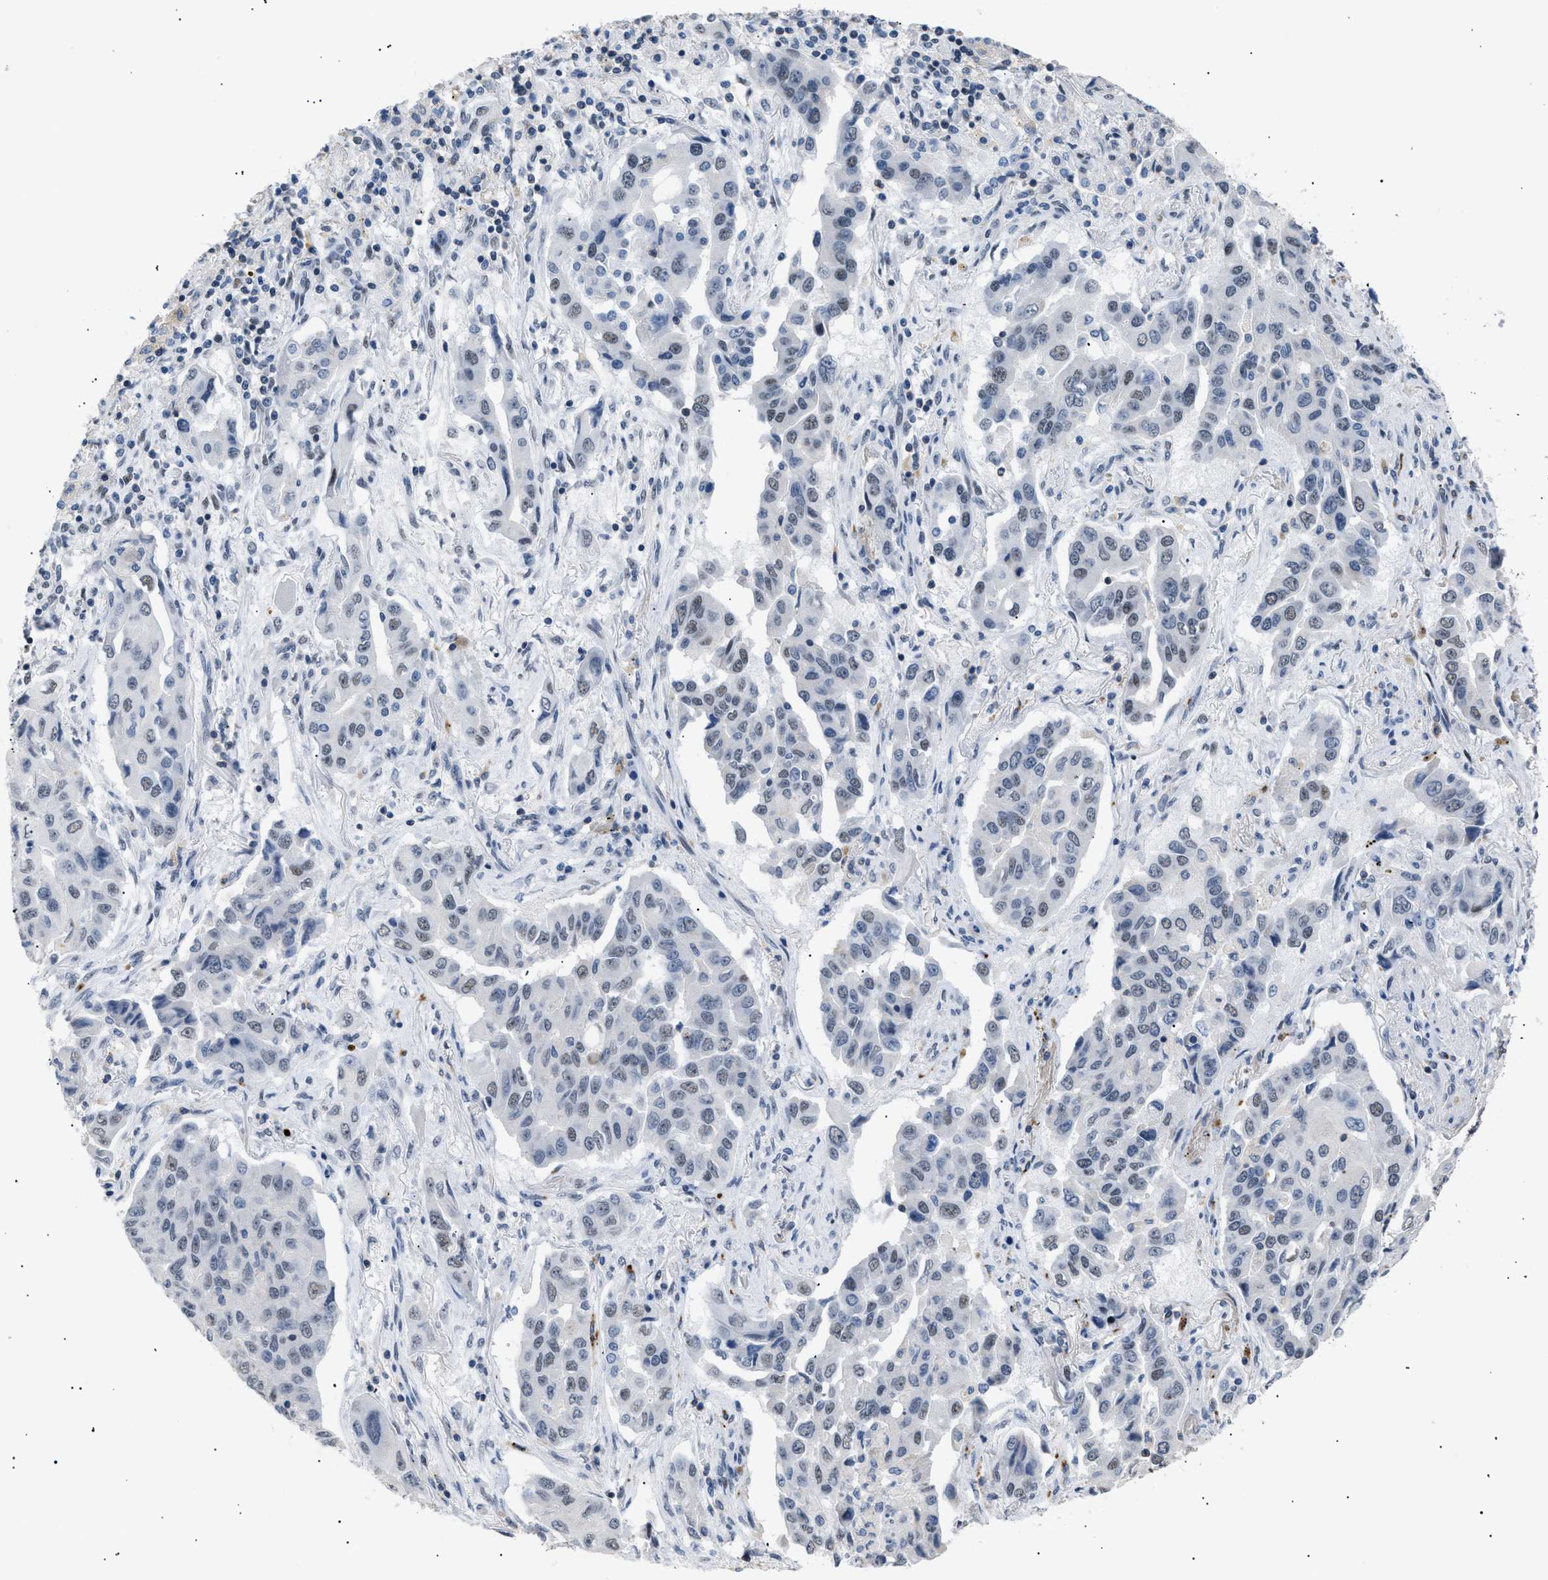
{"staining": {"intensity": "weak", "quantity": "25%-75%", "location": "nuclear"}, "tissue": "lung cancer", "cell_type": "Tumor cells", "image_type": "cancer", "snomed": [{"axis": "morphology", "description": "Adenocarcinoma, NOS"}, {"axis": "topography", "description": "Lung"}], "caption": "A micrograph of lung adenocarcinoma stained for a protein displays weak nuclear brown staining in tumor cells. (Brightfield microscopy of DAB IHC at high magnification).", "gene": "KCNC3", "patient": {"sex": "female", "age": 65}}